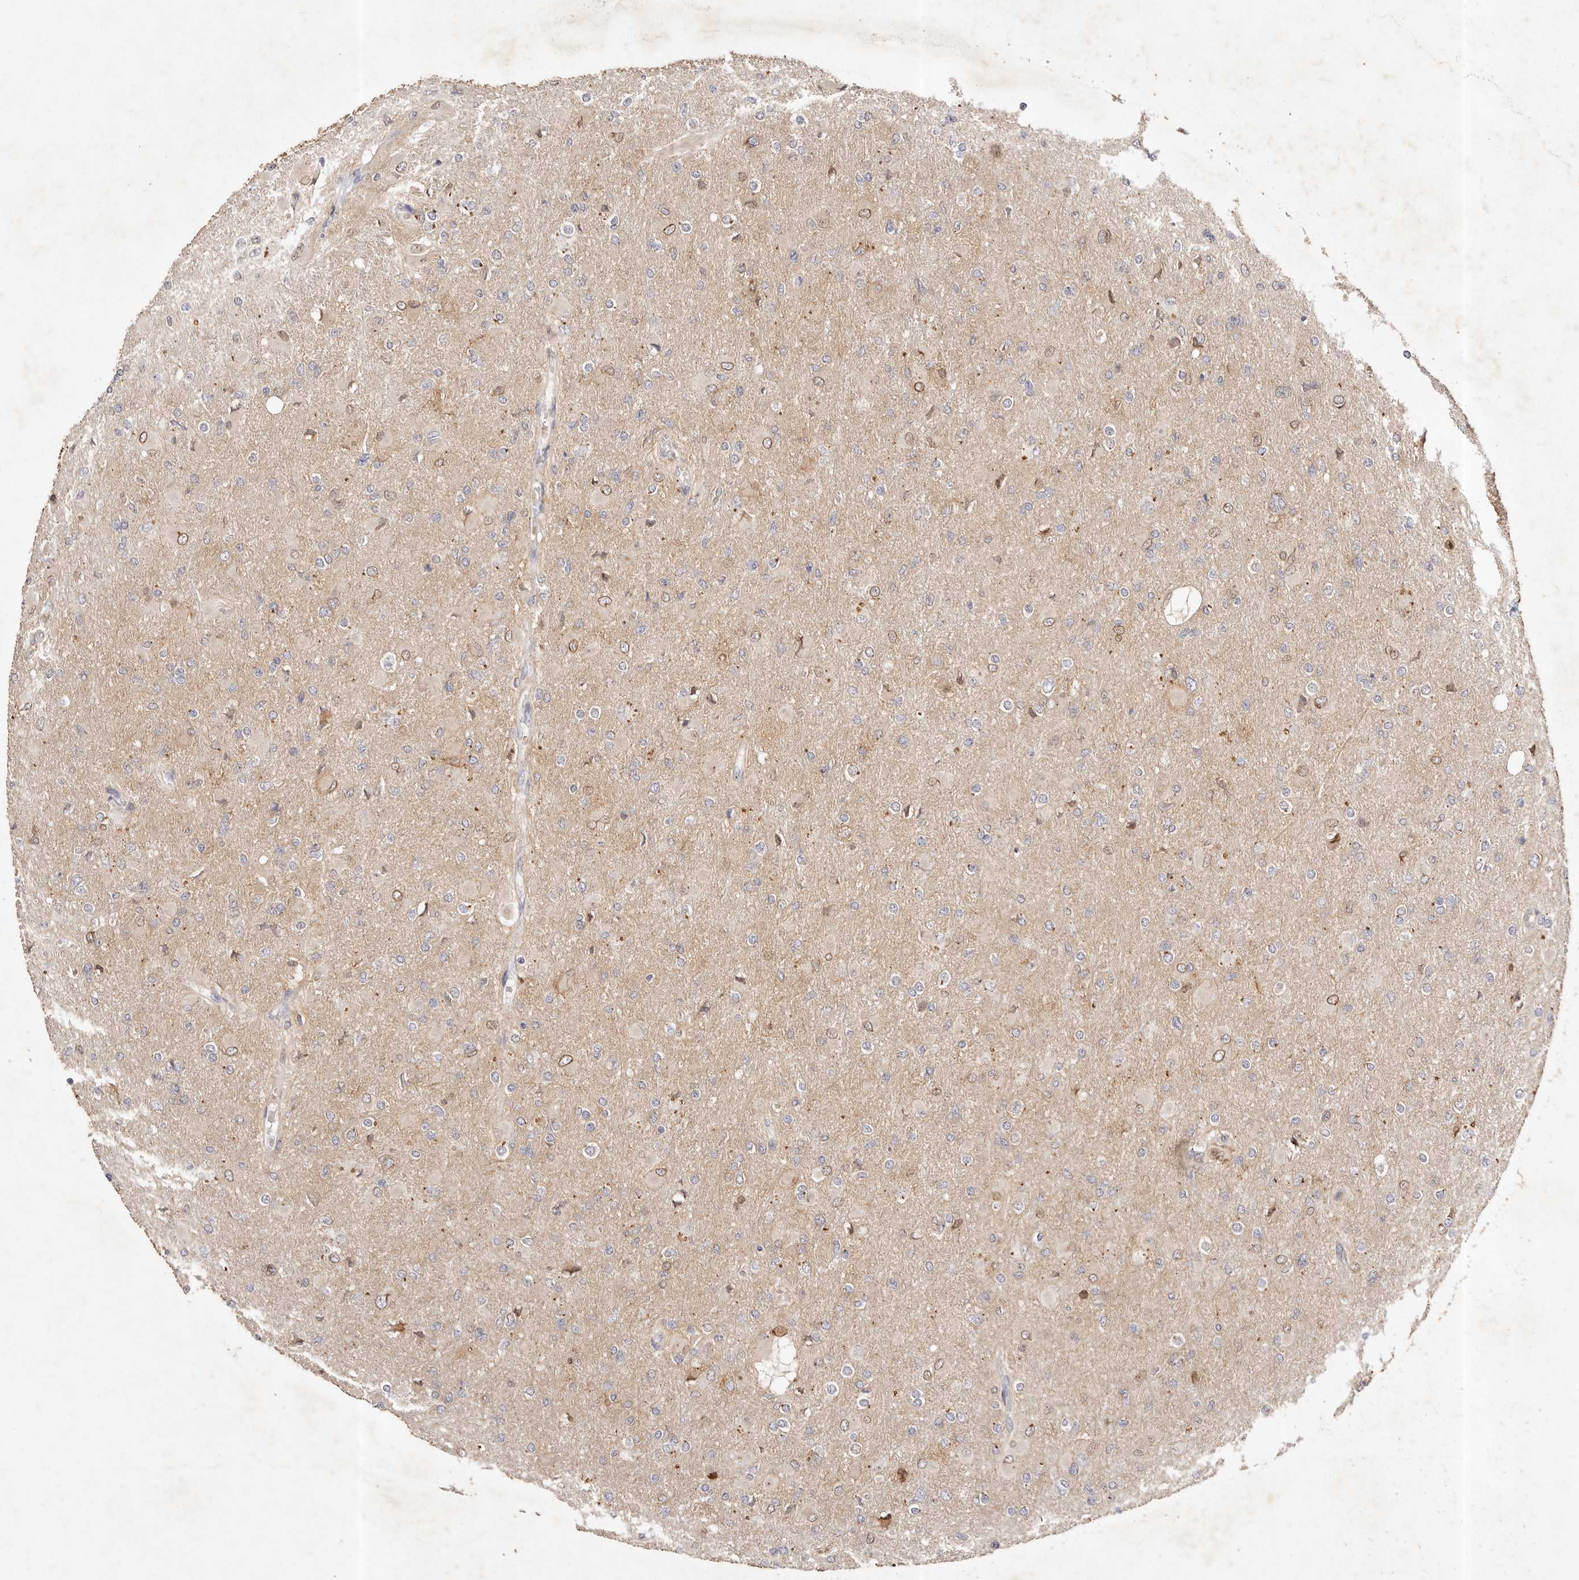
{"staining": {"intensity": "negative", "quantity": "none", "location": "none"}, "tissue": "glioma", "cell_type": "Tumor cells", "image_type": "cancer", "snomed": [{"axis": "morphology", "description": "Glioma, malignant, High grade"}, {"axis": "topography", "description": "Cerebral cortex"}], "caption": "Photomicrograph shows no significant protein positivity in tumor cells of malignant glioma (high-grade). (DAB (3,3'-diaminobenzidine) immunohistochemistry (IHC) with hematoxylin counter stain).", "gene": "CXADR", "patient": {"sex": "female", "age": 36}}